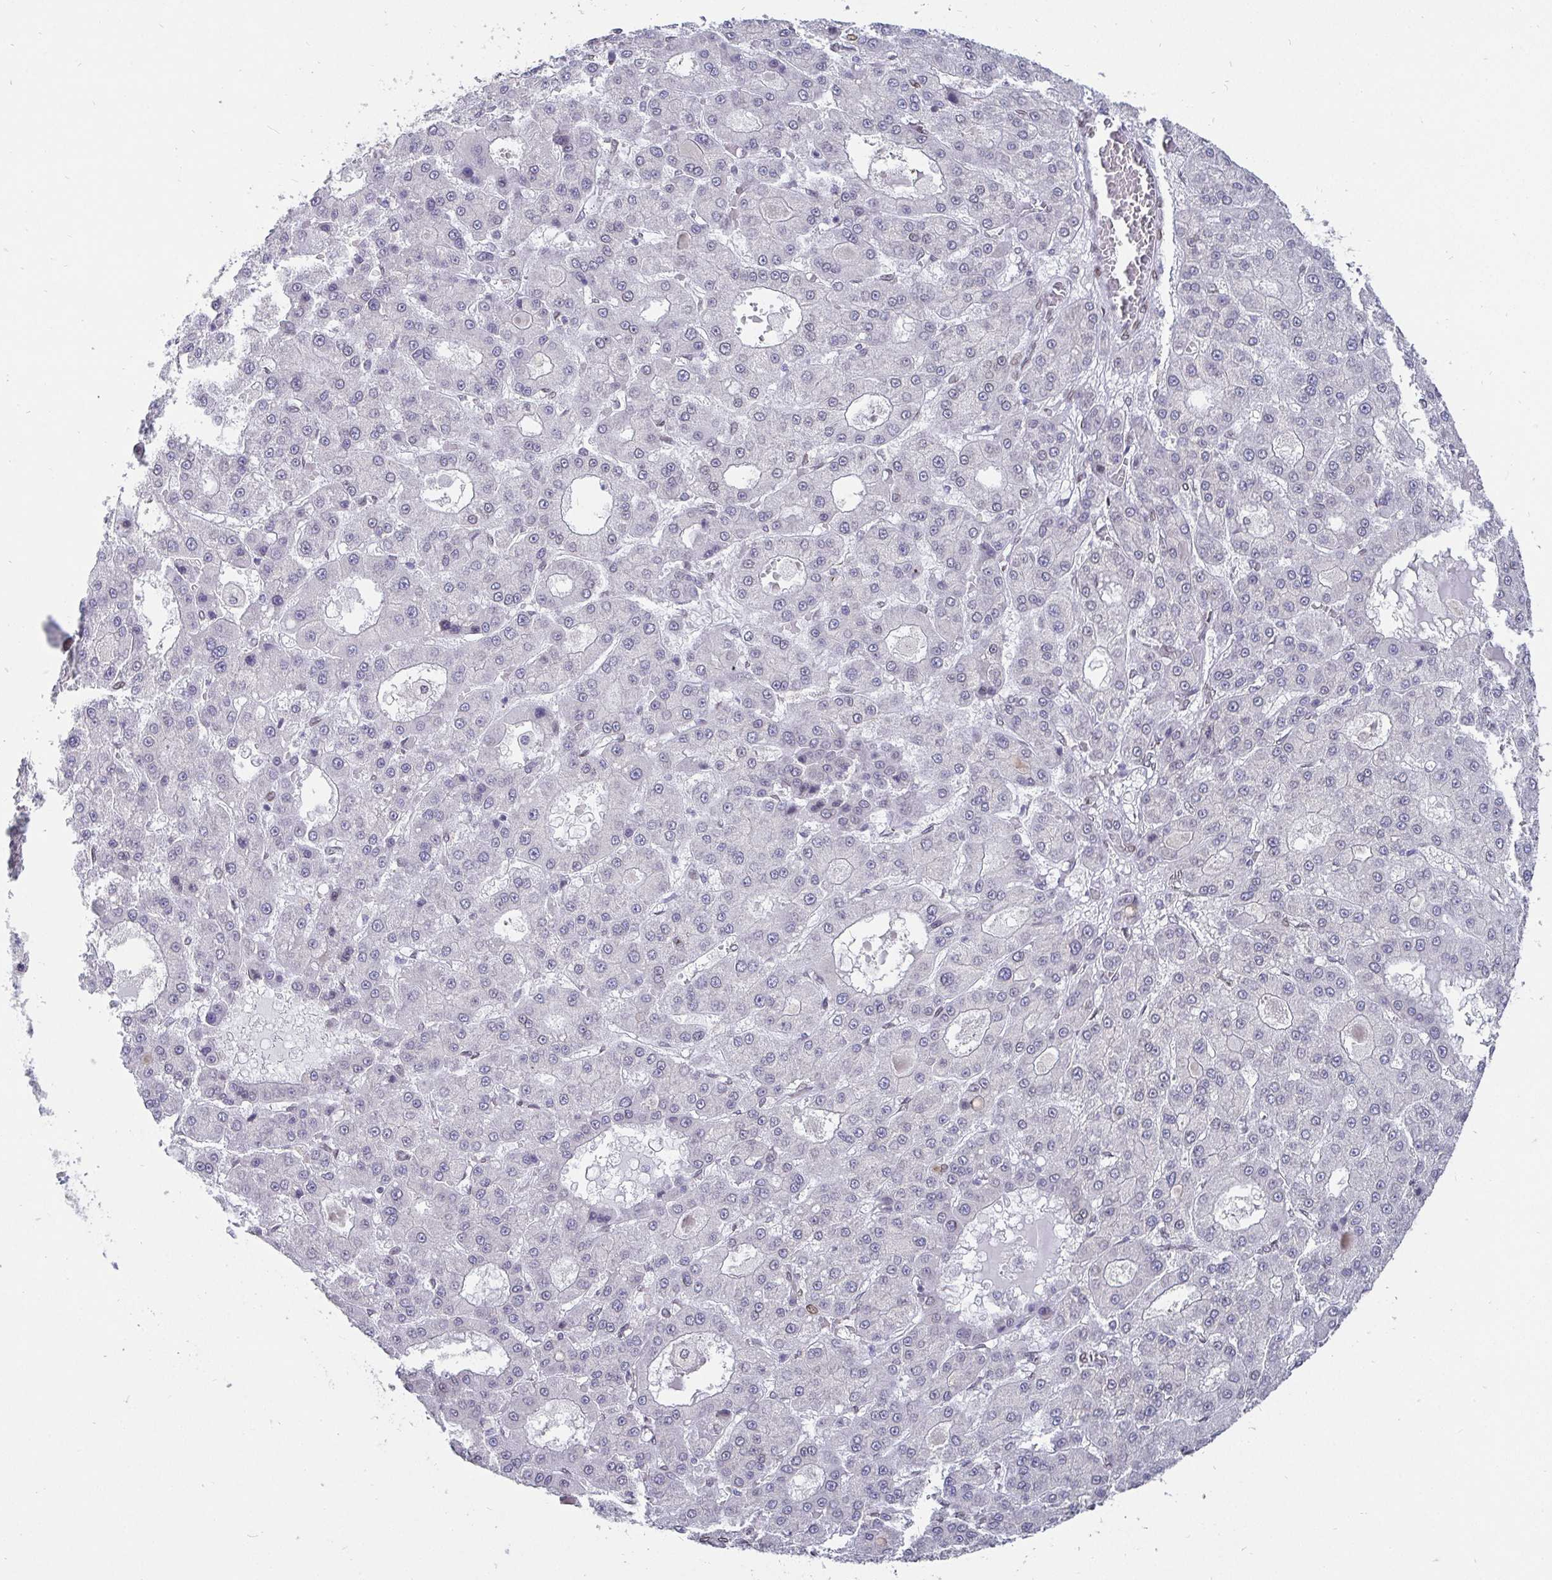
{"staining": {"intensity": "negative", "quantity": "none", "location": "none"}, "tissue": "liver cancer", "cell_type": "Tumor cells", "image_type": "cancer", "snomed": [{"axis": "morphology", "description": "Carcinoma, Hepatocellular, NOS"}, {"axis": "topography", "description": "Liver"}], "caption": "Tumor cells show no significant expression in liver cancer (hepatocellular carcinoma). (IHC, brightfield microscopy, high magnification).", "gene": "EMD", "patient": {"sex": "male", "age": 70}}